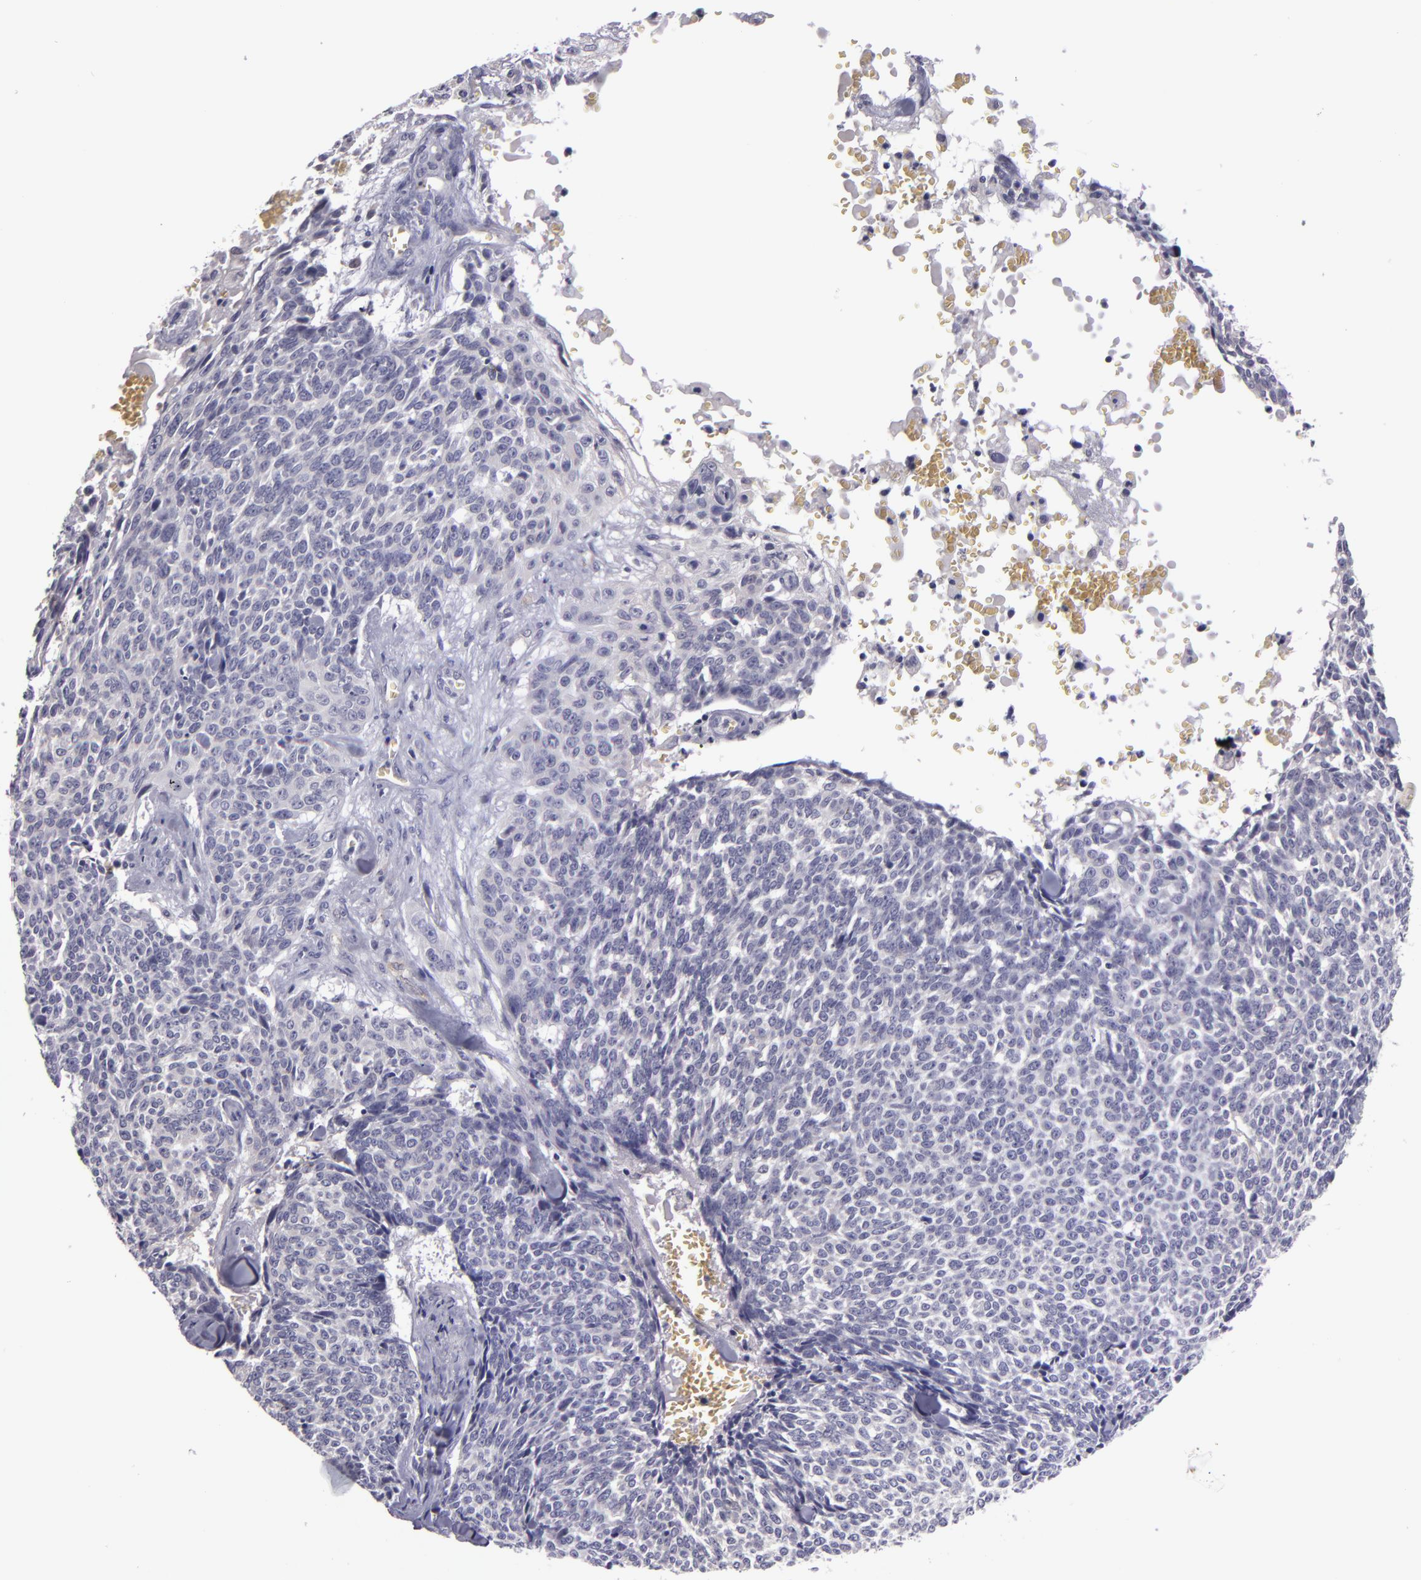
{"staining": {"intensity": "negative", "quantity": "none", "location": "none"}, "tissue": "skin cancer", "cell_type": "Tumor cells", "image_type": "cancer", "snomed": [{"axis": "morphology", "description": "Basal cell carcinoma"}, {"axis": "topography", "description": "Skin"}], "caption": "Immunohistochemistry (IHC) histopathology image of basal cell carcinoma (skin) stained for a protein (brown), which displays no staining in tumor cells.", "gene": "SNCB", "patient": {"sex": "female", "age": 89}}